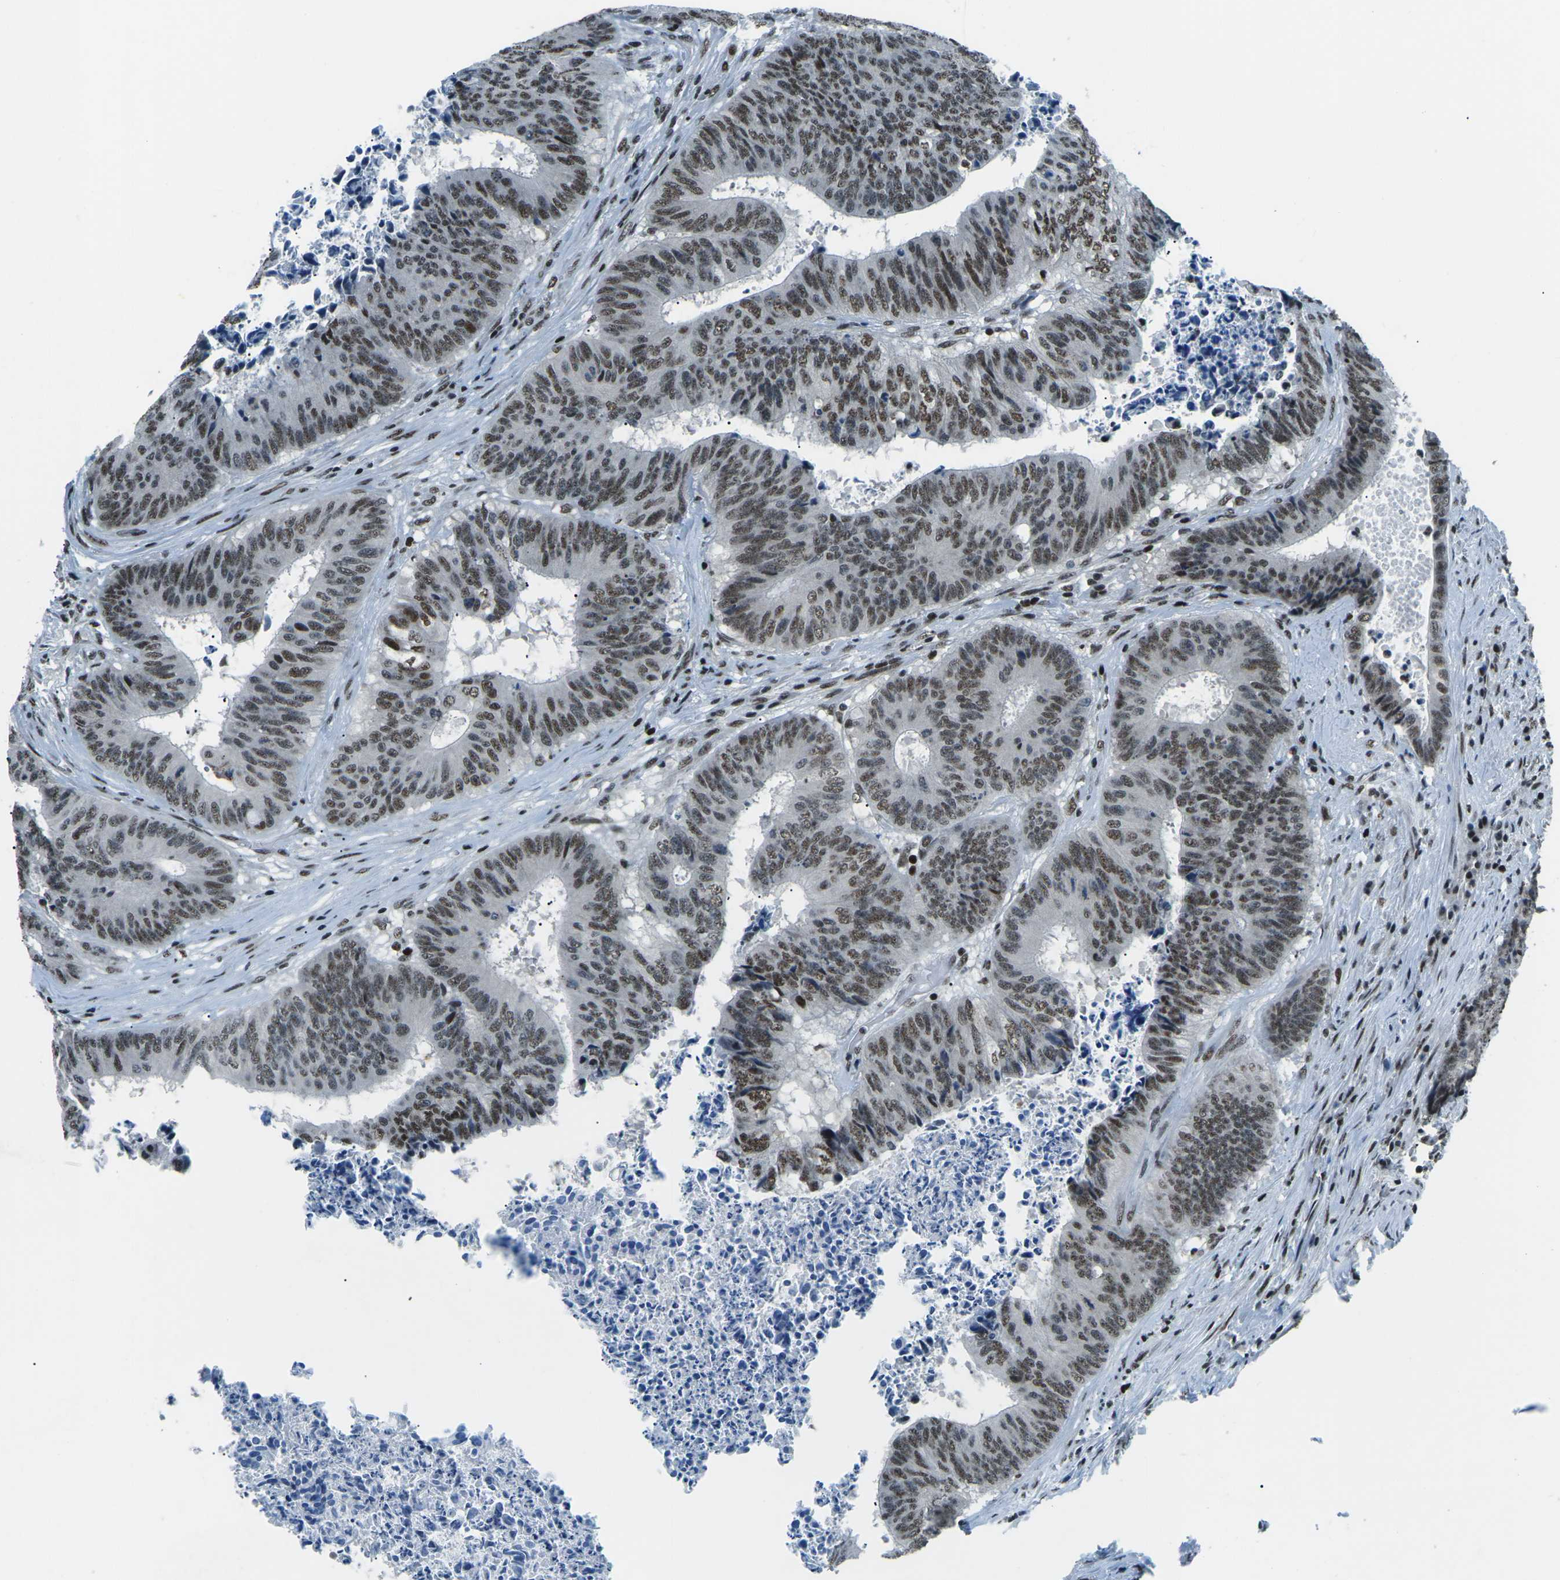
{"staining": {"intensity": "moderate", "quantity": ">75%", "location": "nuclear"}, "tissue": "colorectal cancer", "cell_type": "Tumor cells", "image_type": "cancer", "snomed": [{"axis": "morphology", "description": "Adenocarcinoma, NOS"}, {"axis": "topography", "description": "Rectum"}], "caption": "This is a micrograph of immunohistochemistry staining of colorectal cancer (adenocarcinoma), which shows moderate expression in the nuclear of tumor cells.", "gene": "RBL2", "patient": {"sex": "male", "age": 72}}